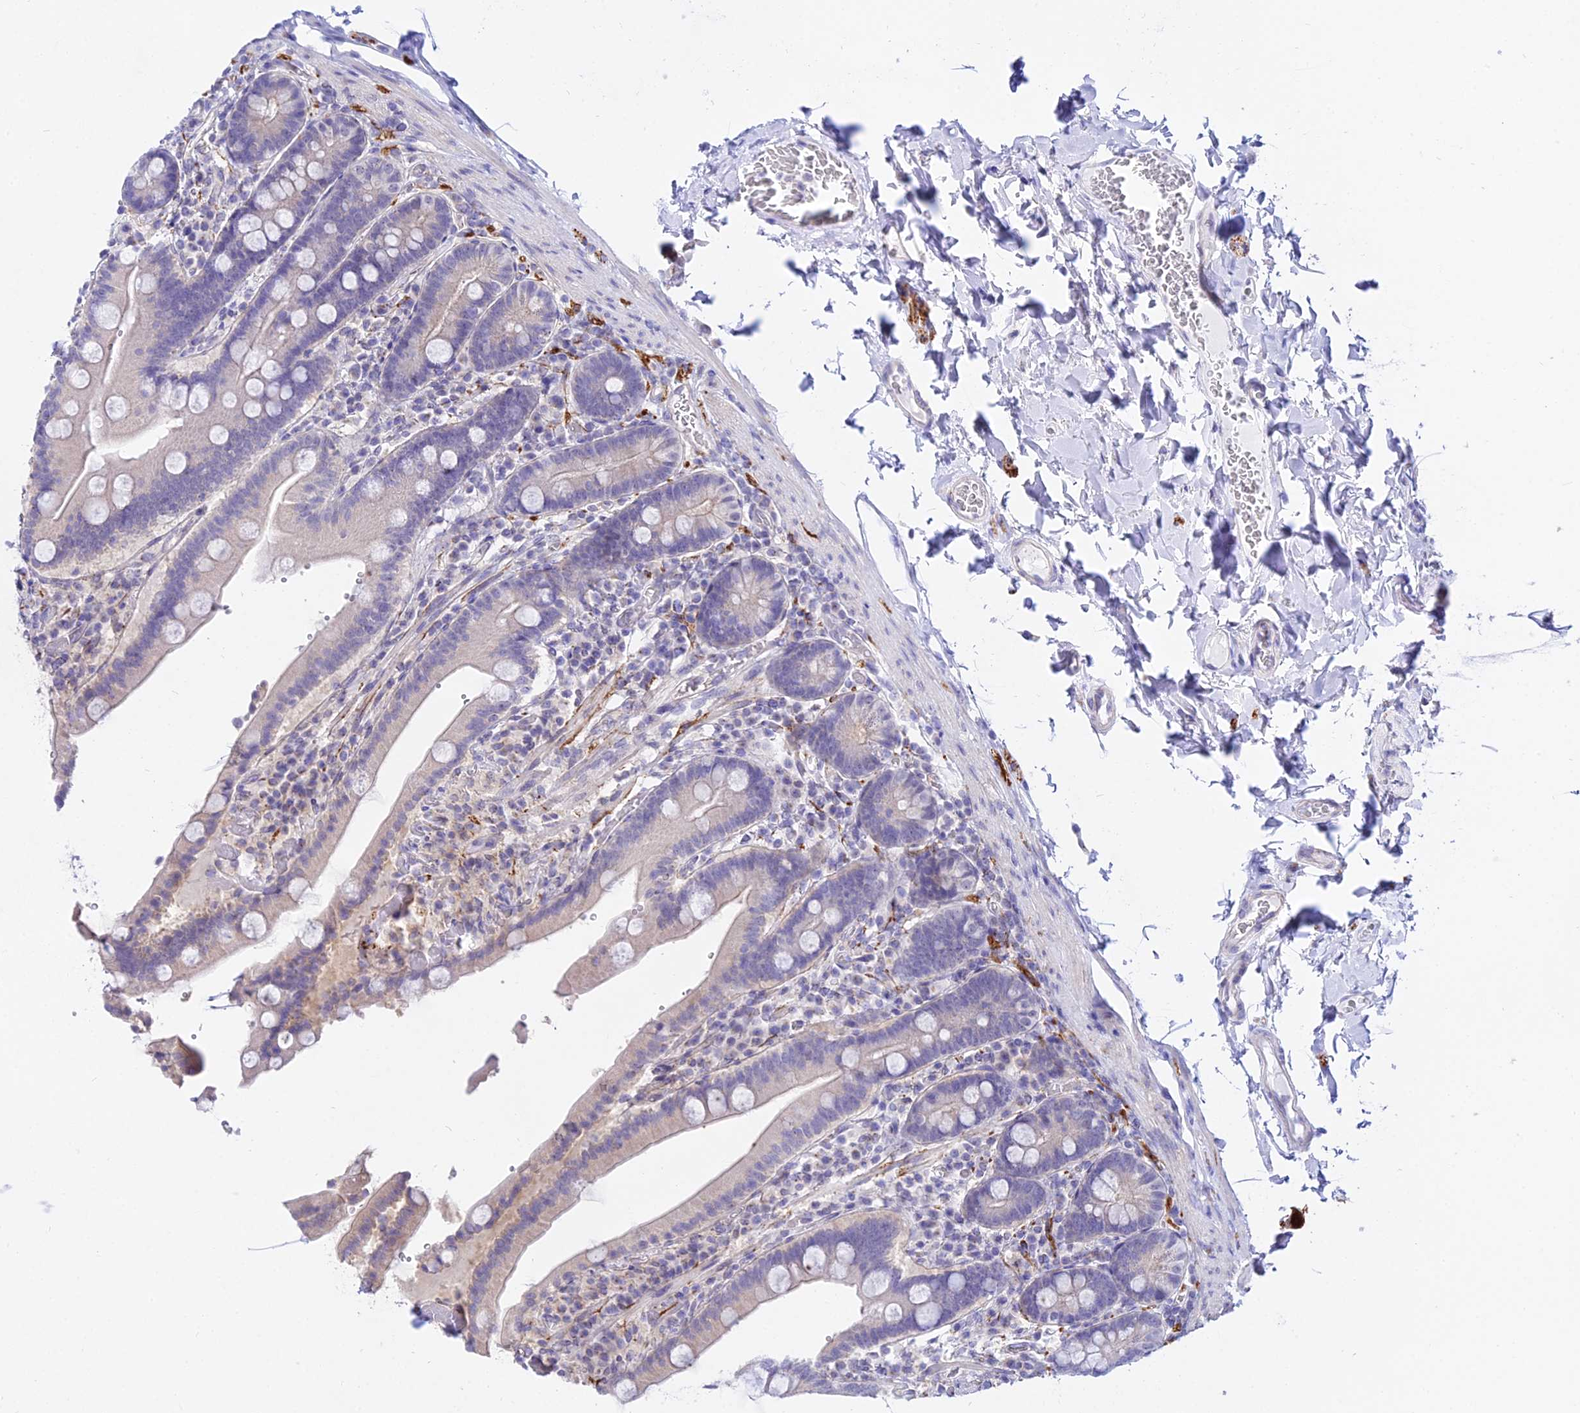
{"staining": {"intensity": "weak", "quantity": "<25%", "location": "cytoplasmic/membranous"}, "tissue": "duodenum", "cell_type": "Glandular cells", "image_type": "normal", "snomed": [{"axis": "morphology", "description": "Normal tissue, NOS"}, {"axis": "topography", "description": "Duodenum"}], "caption": "This histopathology image is of normal duodenum stained with immunohistochemistry to label a protein in brown with the nuclei are counter-stained blue. There is no positivity in glandular cells.", "gene": "ATG16L2", "patient": {"sex": "female", "age": 62}}